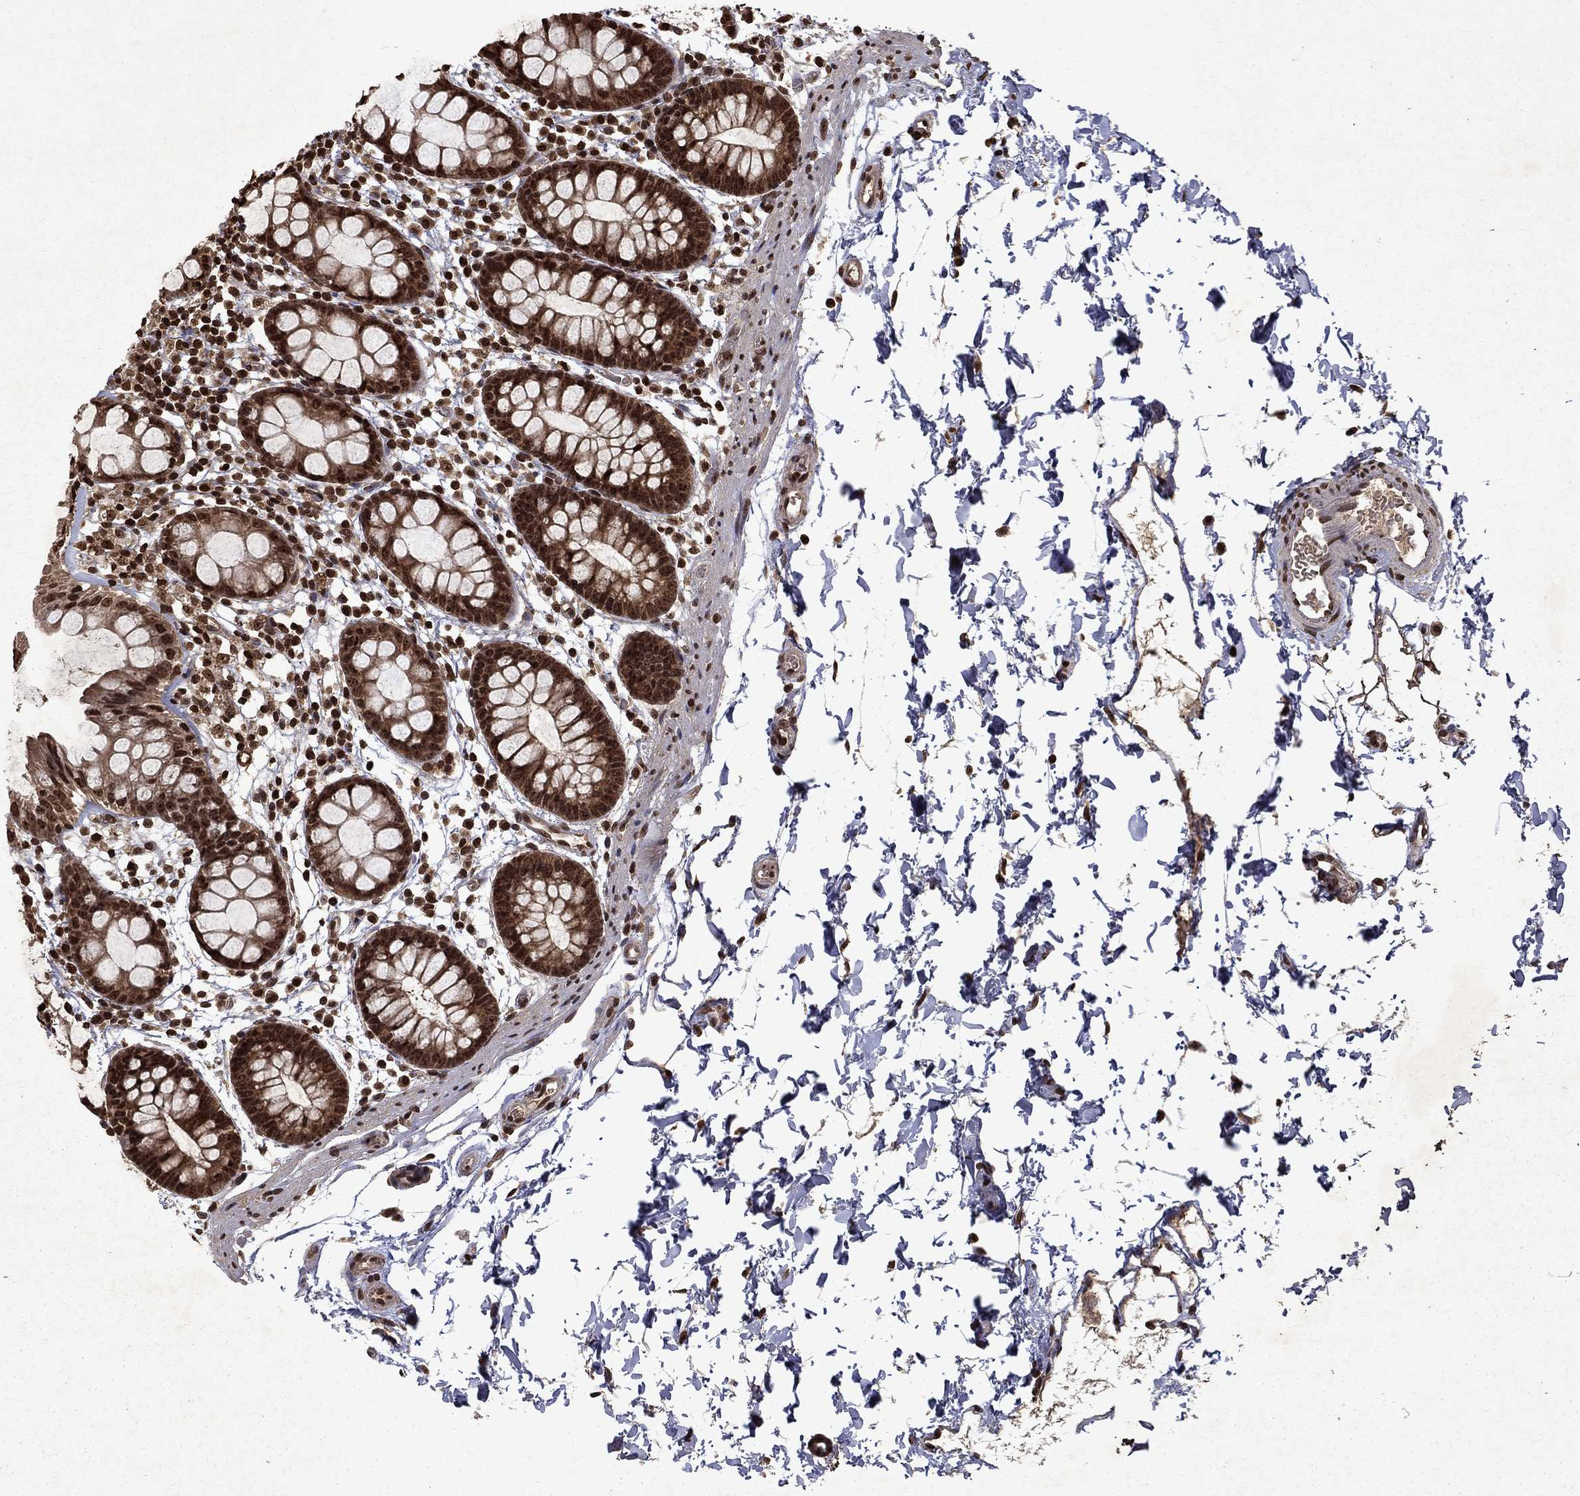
{"staining": {"intensity": "strong", "quantity": ">75%", "location": "cytoplasmic/membranous,nuclear"}, "tissue": "rectum", "cell_type": "Glandular cells", "image_type": "normal", "snomed": [{"axis": "morphology", "description": "Normal tissue, NOS"}, {"axis": "topography", "description": "Rectum"}], "caption": "This micrograph reveals normal rectum stained with IHC to label a protein in brown. The cytoplasmic/membranous,nuclear of glandular cells show strong positivity for the protein. Nuclei are counter-stained blue.", "gene": "PIN4", "patient": {"sex": "male", "age": 57}}